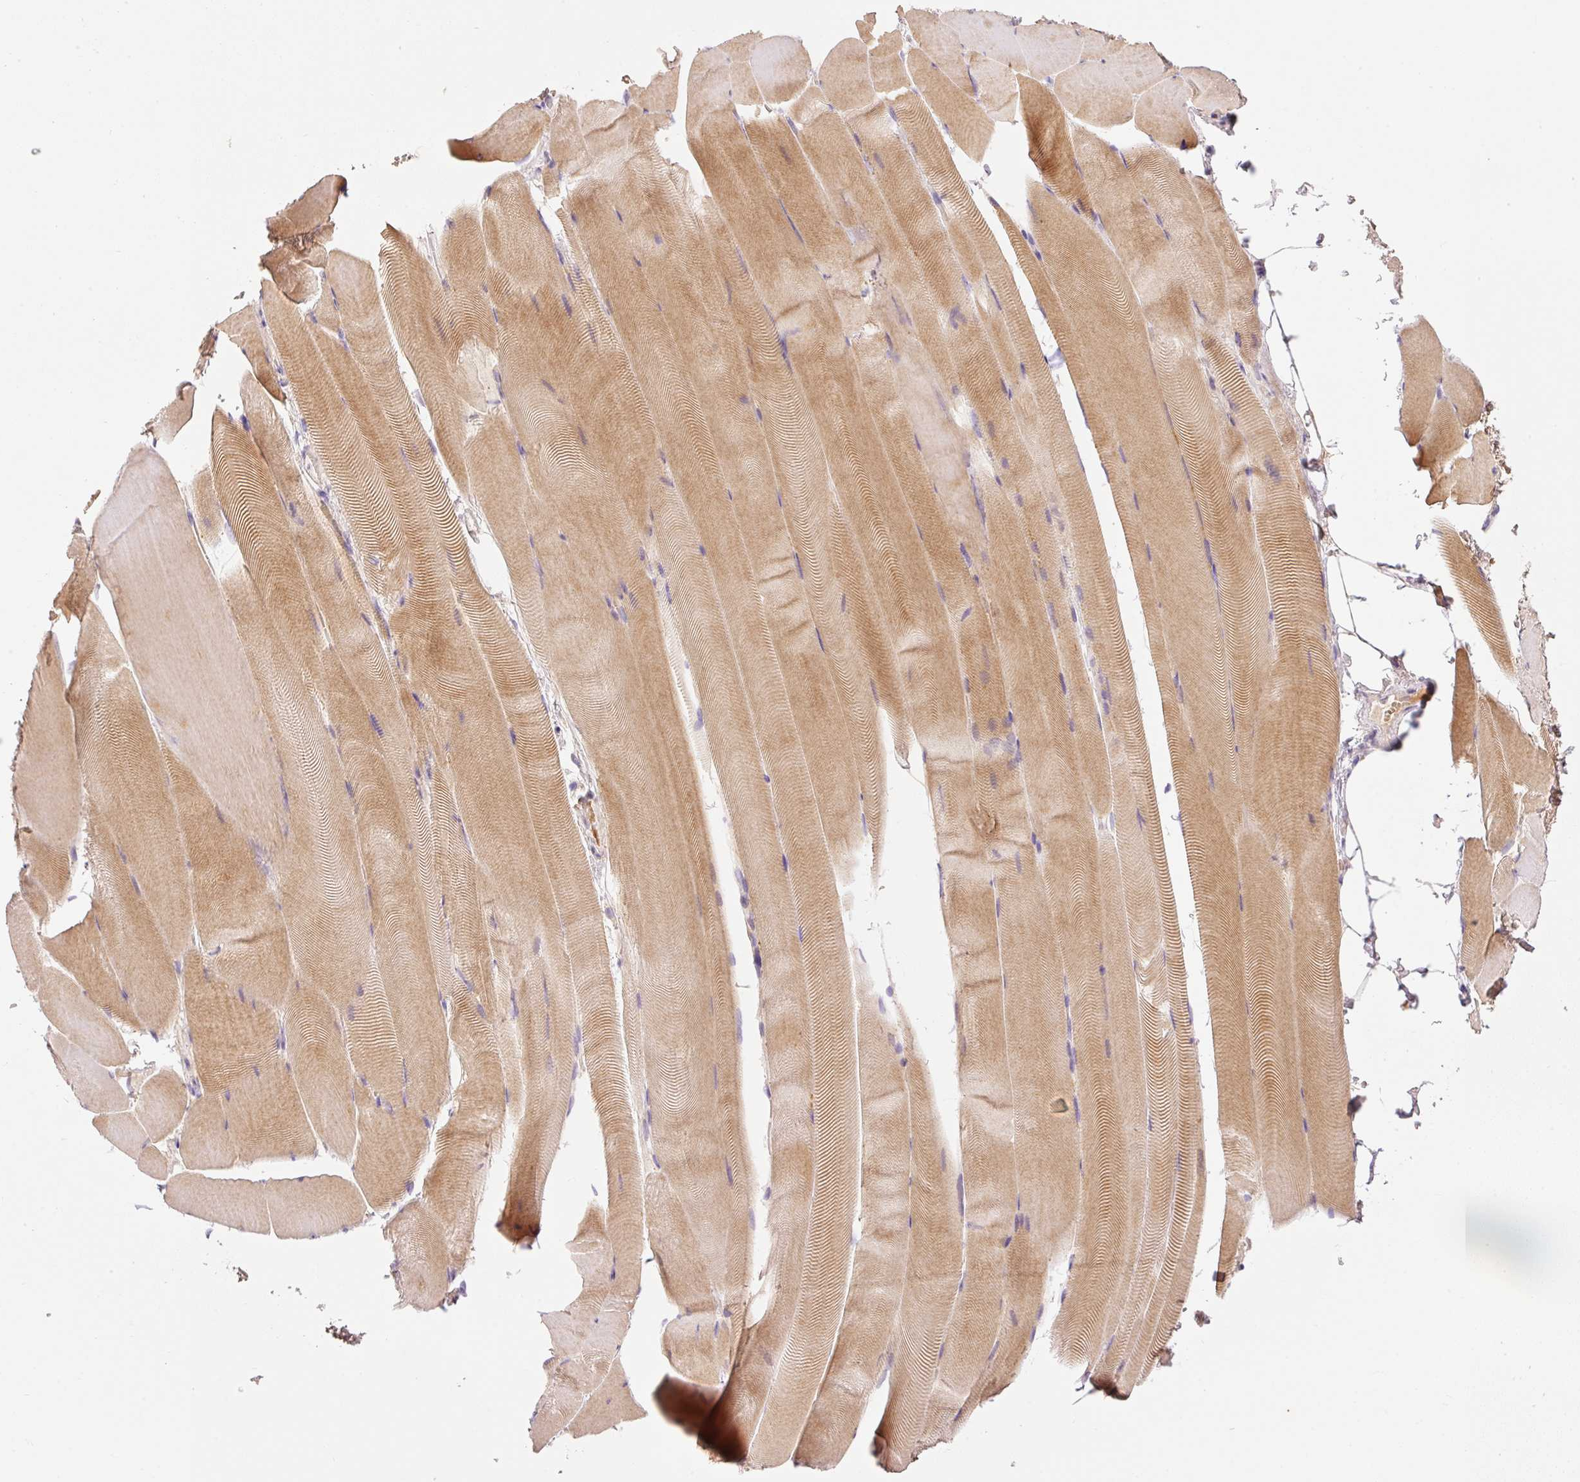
{"staining": {"intensity": "moderate", "quantity": "25%-75%", "location": "cytoplasmic/membranous"}, "tissue": "skeletal muscle", "cell_type": "Myocytes", "image_type": "normal", "snomed": [{"axis": "morphology", "description": "Normal tissue, NOS"}, {"axis": "topography", "description": "Skeletal muscle"}], "caption": "Skeletal muscle stained with DAB (3,3'-diaminobenzidine) immunohistochemistry (IHC) demonstrates medium levels of moderate cytoplasmic/membranous expression in about 25%-75% of myocytes.", "gene": "CMTM8", "patient": {"sex": "female", "age": 64}}